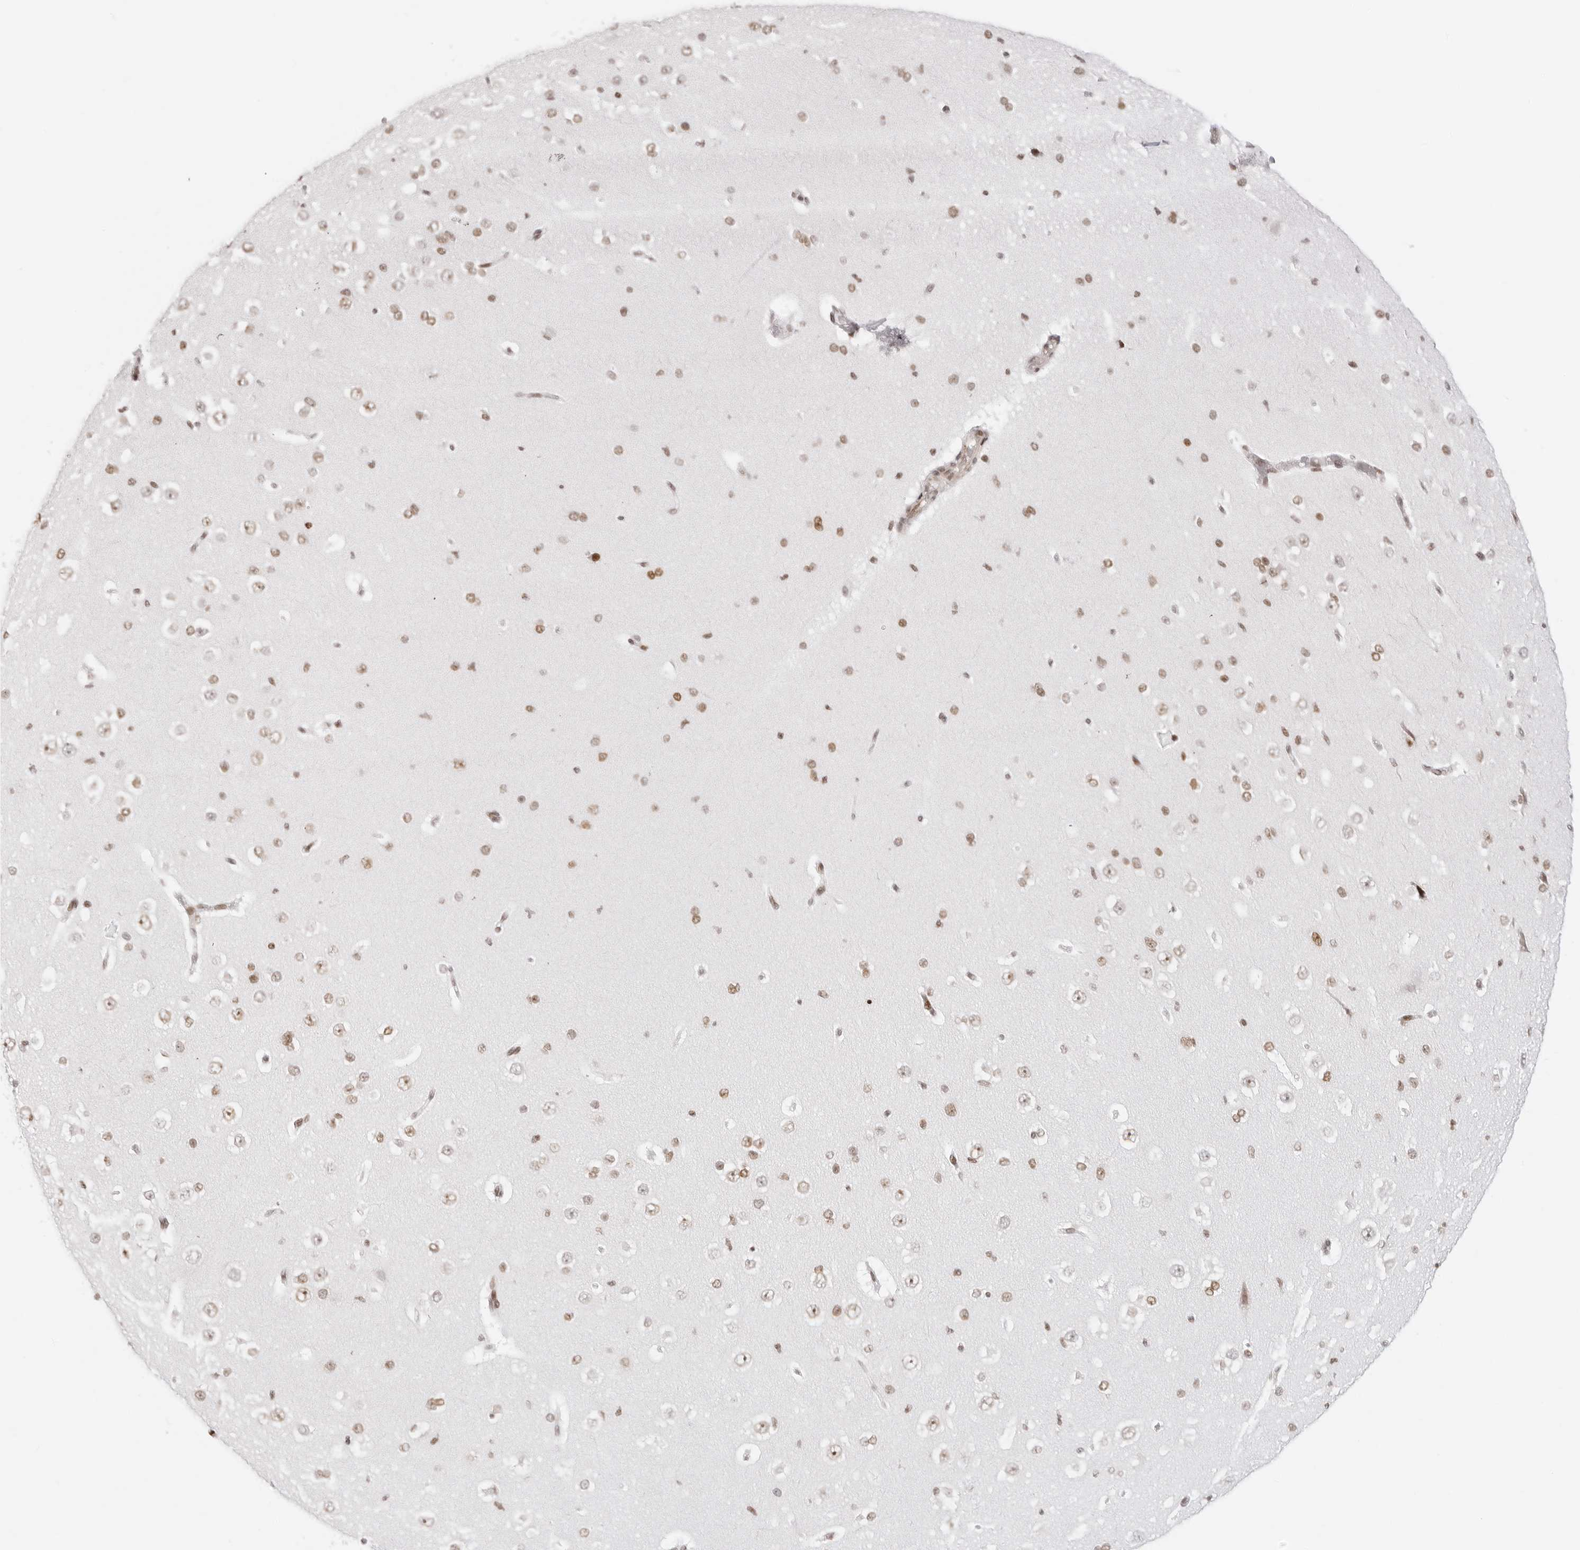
{"staining": {"intensity": "moderate", "quantity": "25%-75%", "location": "nuclear"}, "tissue": "cerebral cortex", "cell_type": "Endothelial cells", "image_type": "normal", "snomed": [{"axis": "morphology", "description": "Normal tissue, NOS"}, {"axis": "morphology", "description": "Developmental malformation"}, {"axis": "topography", "description": "Cerebral cortex"}], "caption": "The photomicrograph demonstrates staining of normal cerebral cortex, revealing moderate nuclear protein positivity (brown color) within endothelial cells.", "gene": "RCC1", "patient": {"sex": "female", "age": 30}}